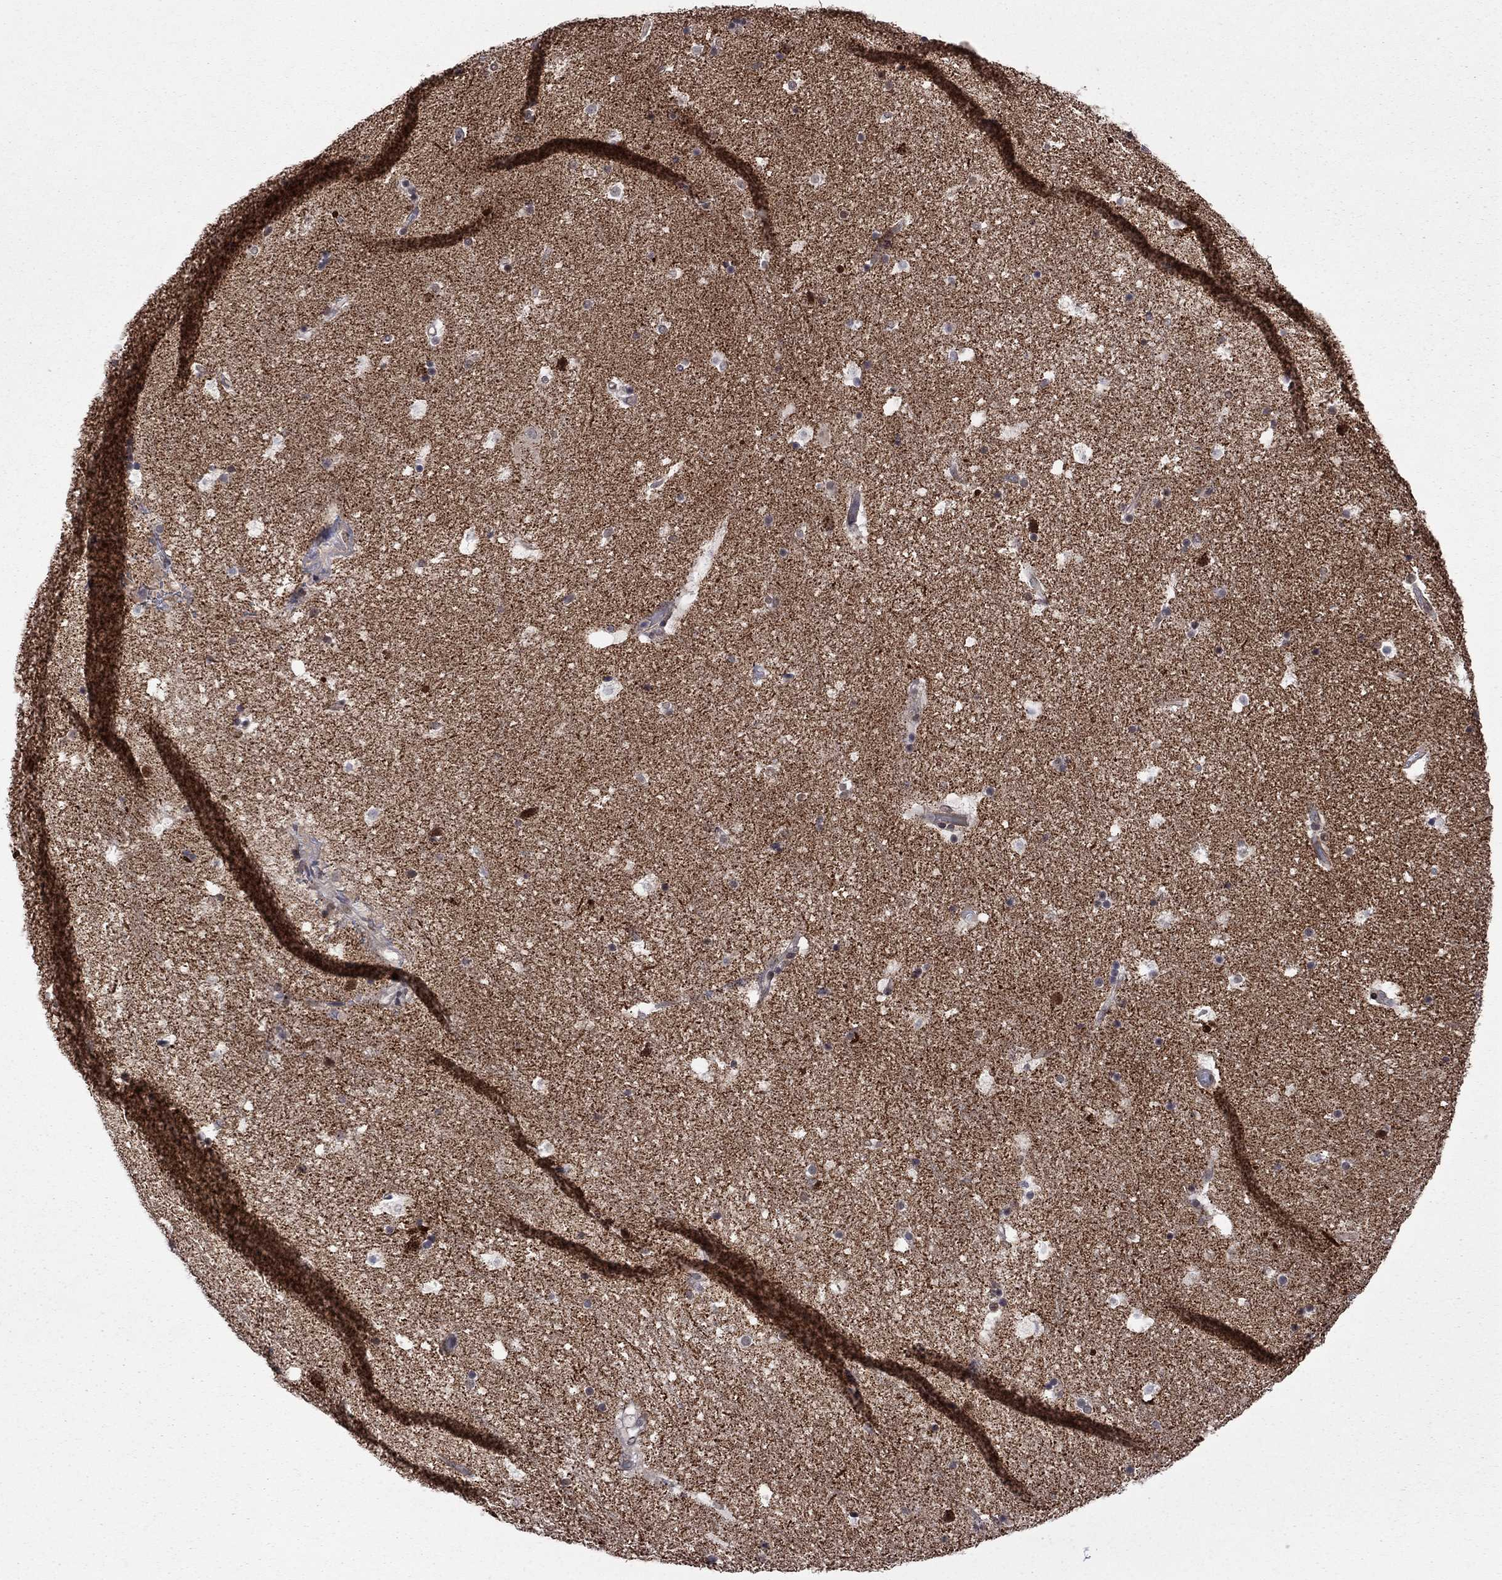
{"staining": {"intensity": "negative", "quantity": "none", "location": "none"}, "tissue": "hippocampus", "cell_type": "Glial cells", "image_type": "normal", "snomed": [{"axis": "morphology", "description": "Normal tissue, NOS"}, {"axis": "topography", "description": "Hippocampus"}], "caption": "DAB (3,3'-diaminobenzidine) immunohistochemical staining of unremarkable human hippocampus shows no significant expression in glial cells. The staining was performed using DAB to visualize the protein expression in brown, while the nuclei were stained in blue with hematoxylin (Magnification: 20x).", "gene": "GPAA1", "patient": {"sex": "male", "age": 51}}